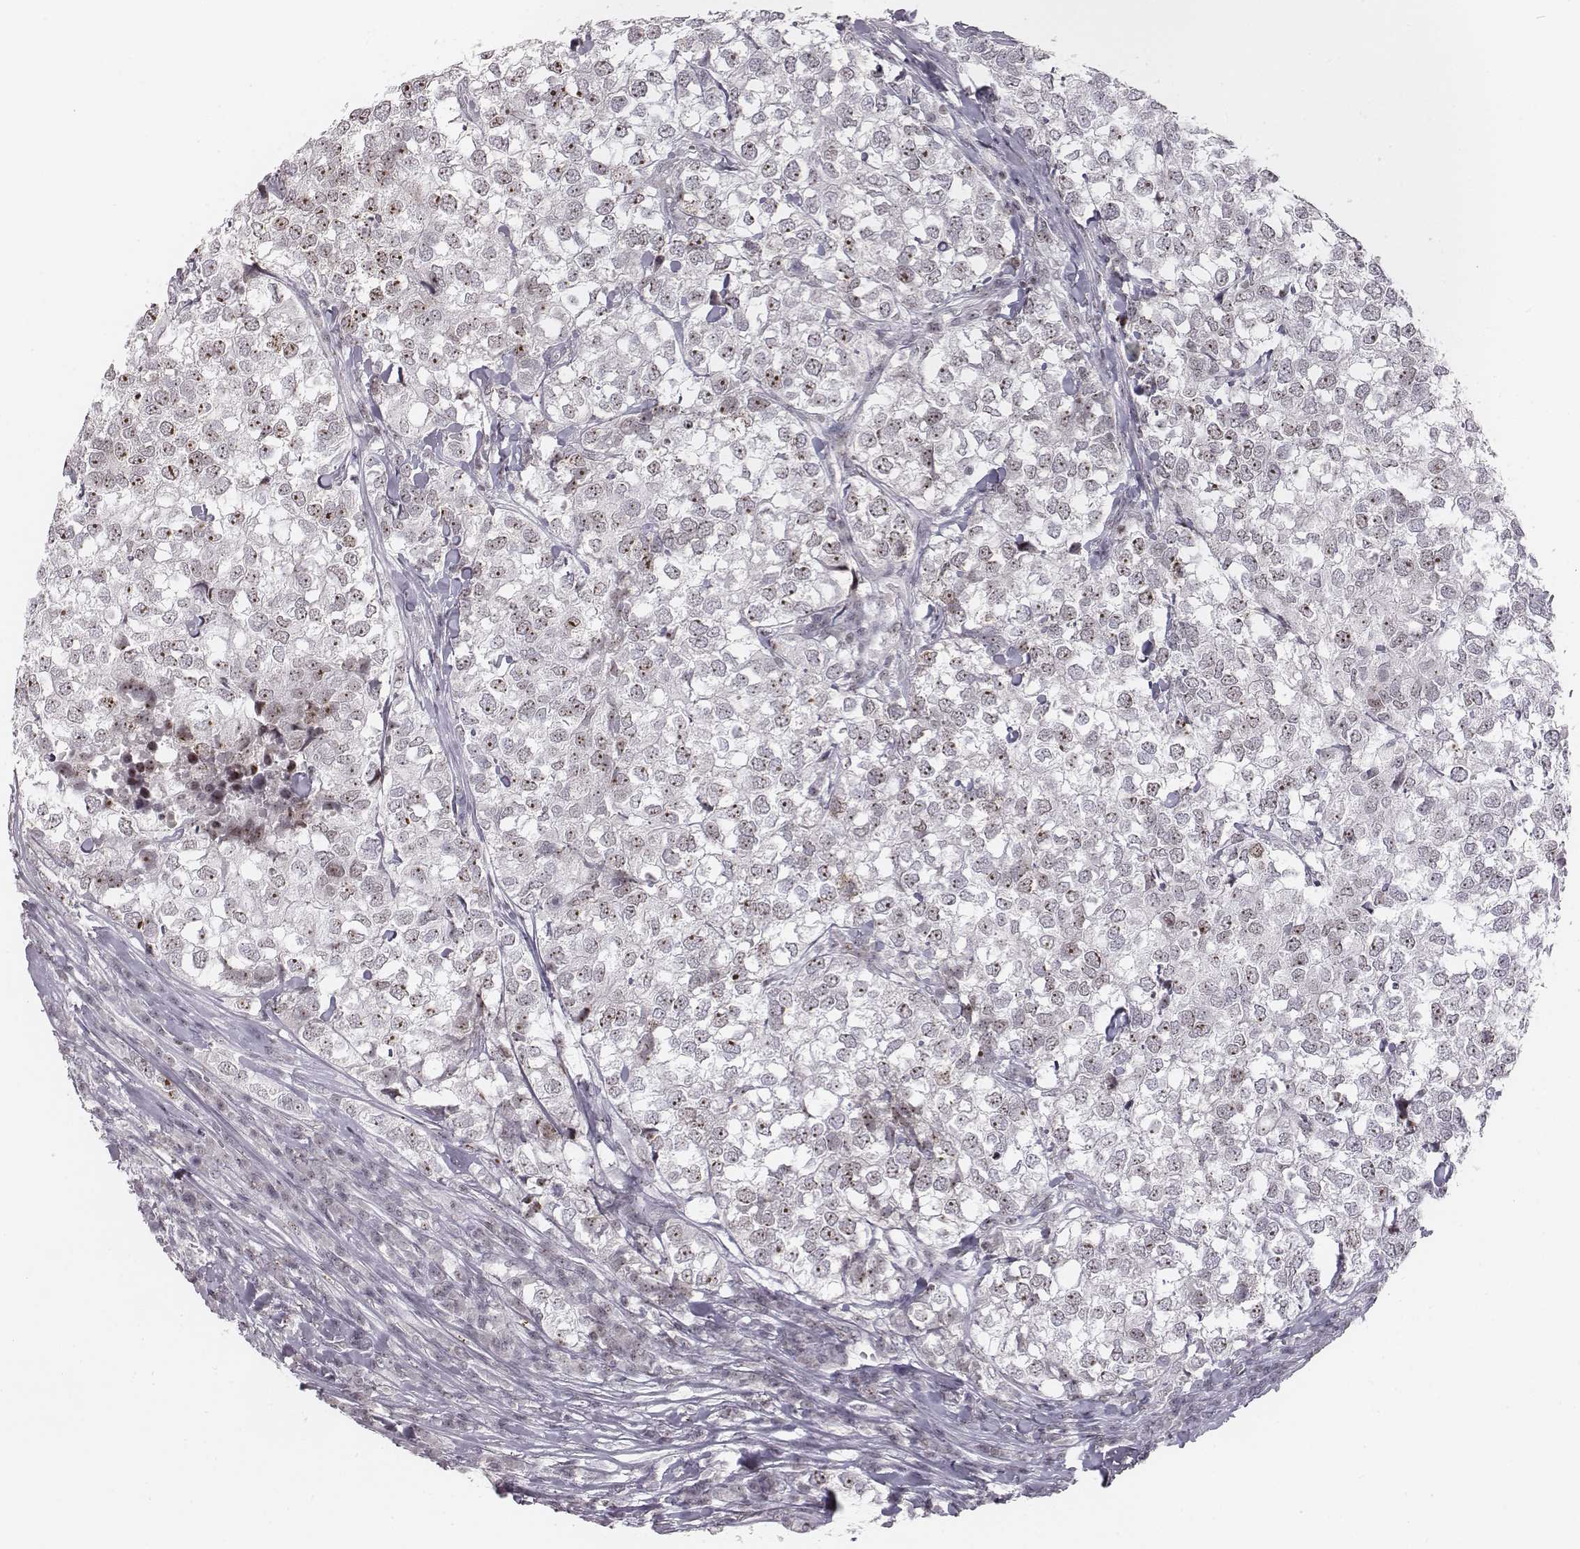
{"staining": {"intensity": "strong", "quantity": ">75%", "location": "nuclear"}, "tissue": "breast cancer", "cell_type": "Tumor cells", "image_type": "cancer", "snomed": [{"axis": "morphology", "description": "Duct carcinoma"}, {"axis": "topography", "description": "Breast"}], "caption": "High-power microscopy captured an IHC photomicrograph of breast cancer (intraductal carcinoma), revealing strong nuclear staining in approximately >75% of tumor cells.", "gene": "NIFK", "patient": {"sex": "female", "age": 30}}